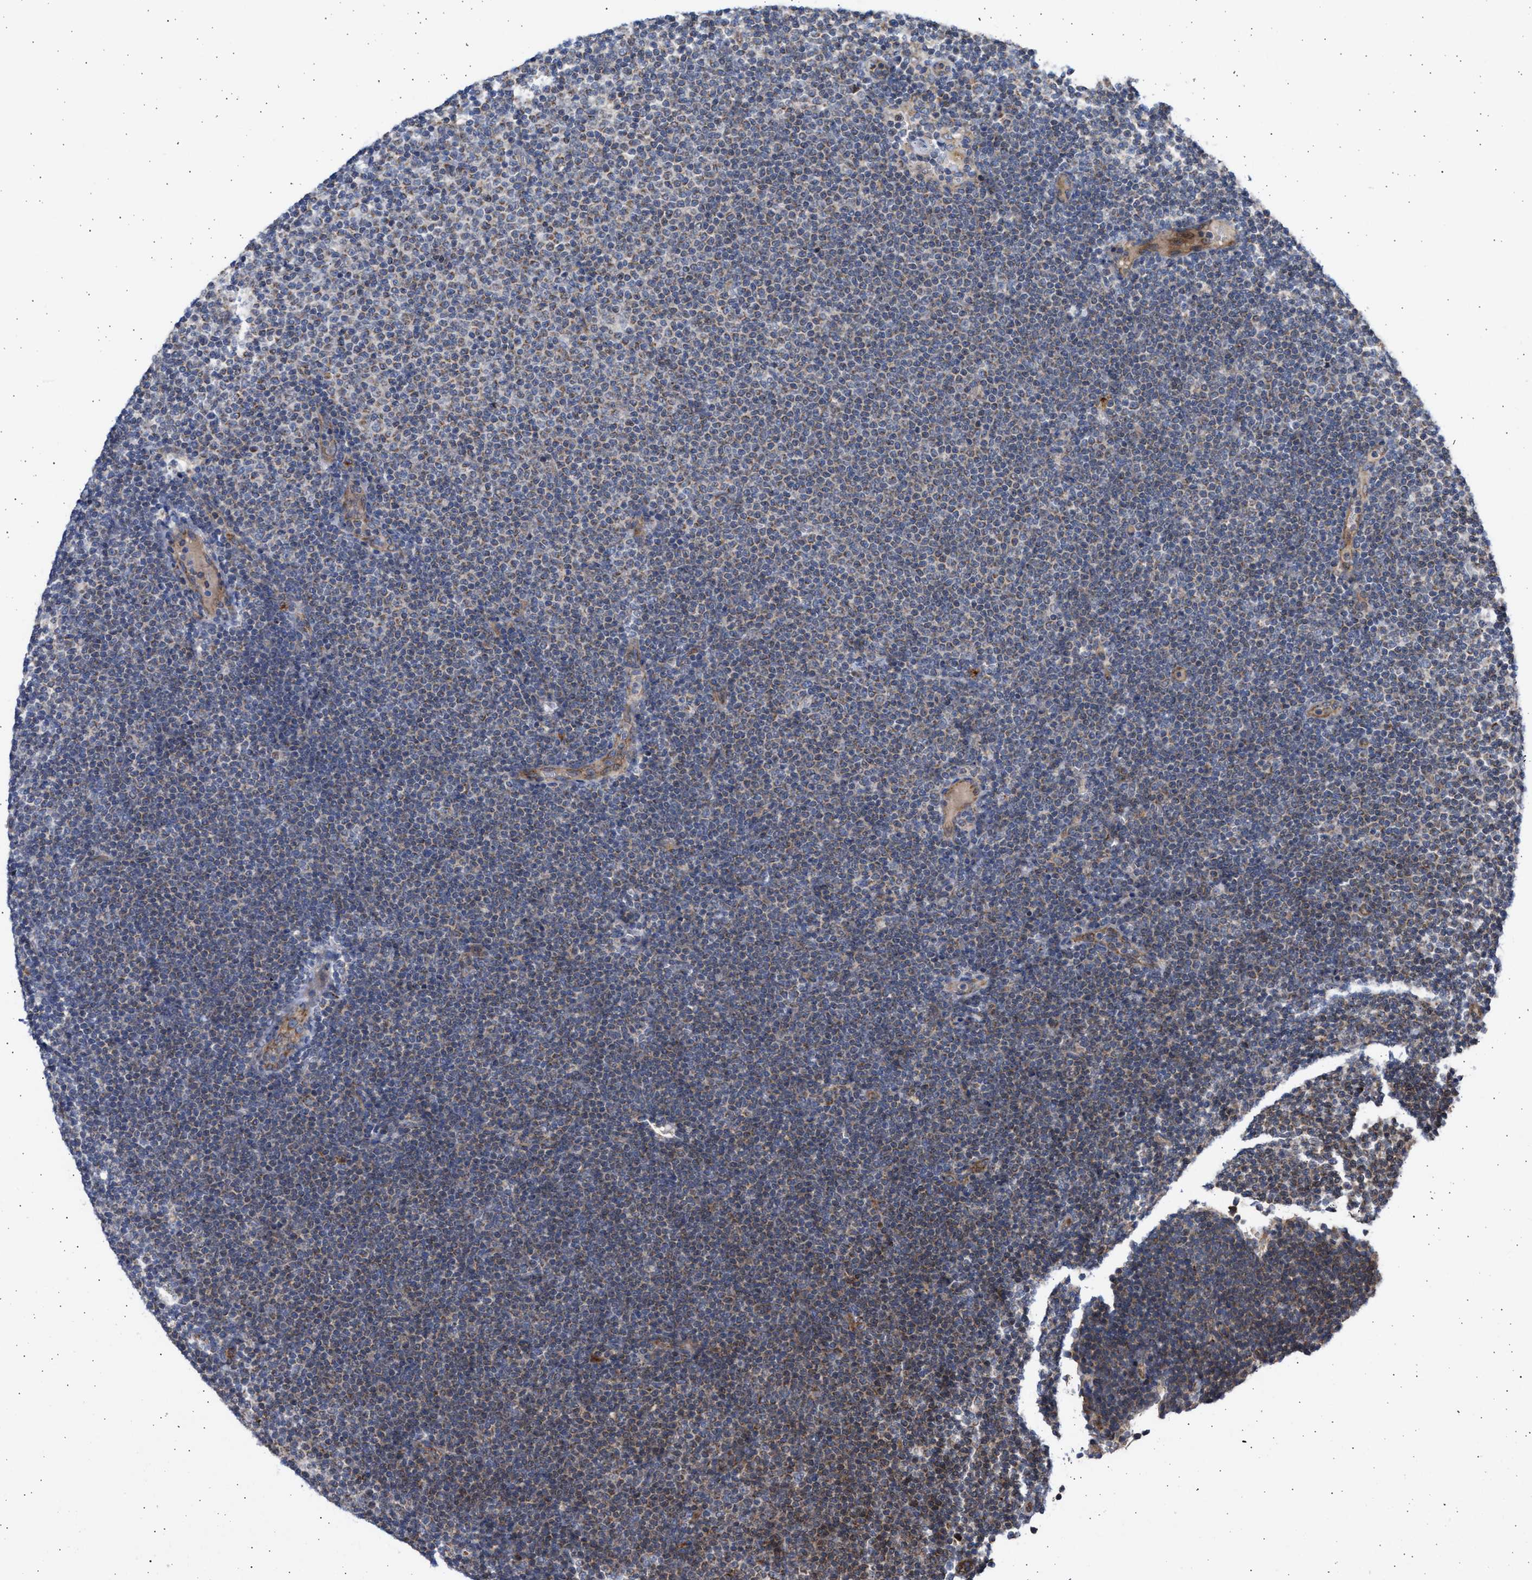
{"staining": {"intensity": "weak", "quantity": "25%-75%", "location": "cytoplasmic/membranous"}, "tissue": "lymphoma", "cell_type": "Tumor cells", "image_type": "cancer", "snomed": [{"axis": "morphology", "description": "Malignant lymphoma, non-Hodgkin's type, Low grade"}, {"axis": "topography", "description": "Lymph node"}], "caption": "Lymphoma stained for a protein (brown) demonstrates weak cytoplasmic/membranous positive staining in approximately 25%-75% of tumor cells.", "gene": "TTC19", "patient": {"sex": "female", "age": 53}}